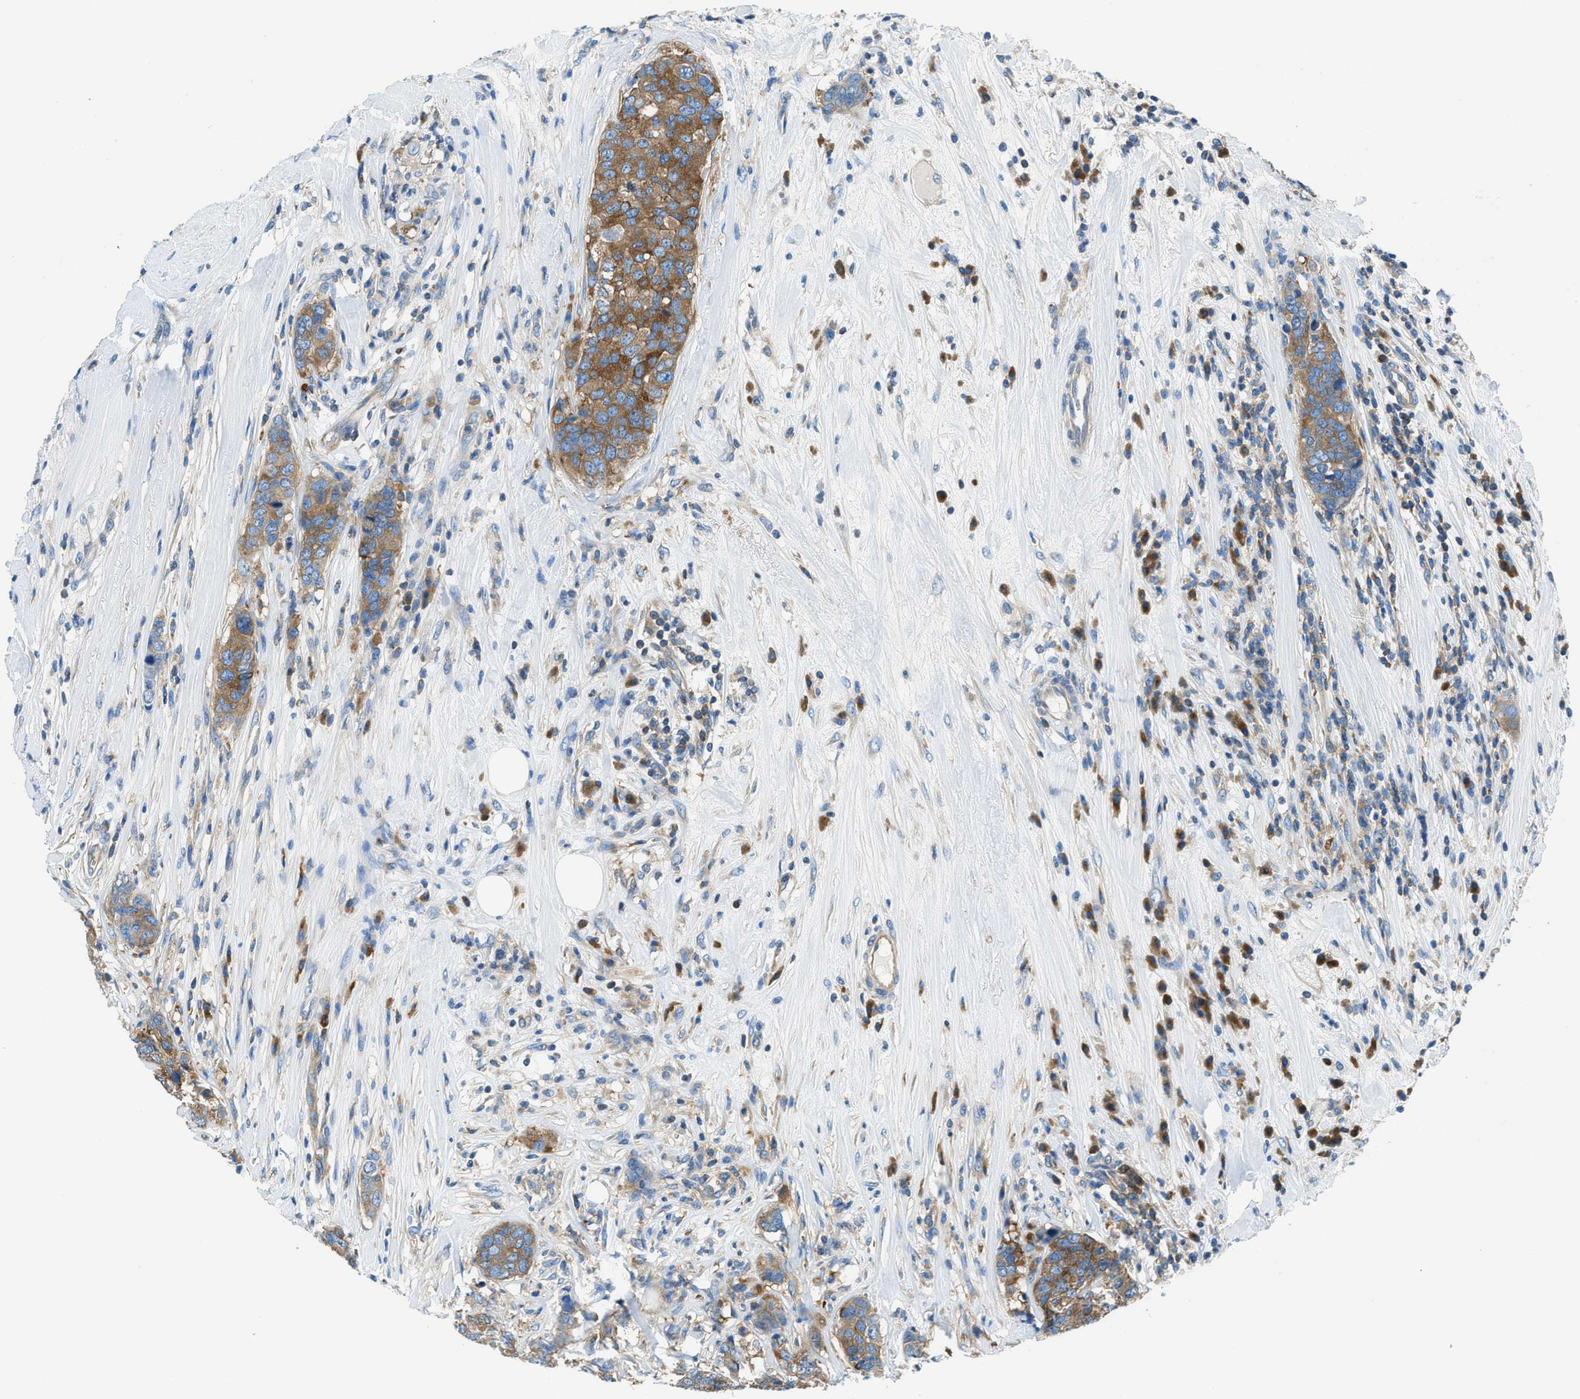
{"staining": {"intensity": "moderate", "quantity": ">75%", "location": "cytoplasmic/membranous"}, "tissue": "breast cancer", "cell_type": "Tumor cells", "image_type": "cancer", "snomed": [{"axis": "morphology", "description": "Lobular carcinoma"}, {"axis": "topography", "description": "Breast"}], "caption": "Tumor cells reveal medium levels of moderate cytoplasmic/membranous expression in about >75% of cells in human breast cancer.", "gene": "SARS1", "patient": {"sex": "female", "age": 59}}